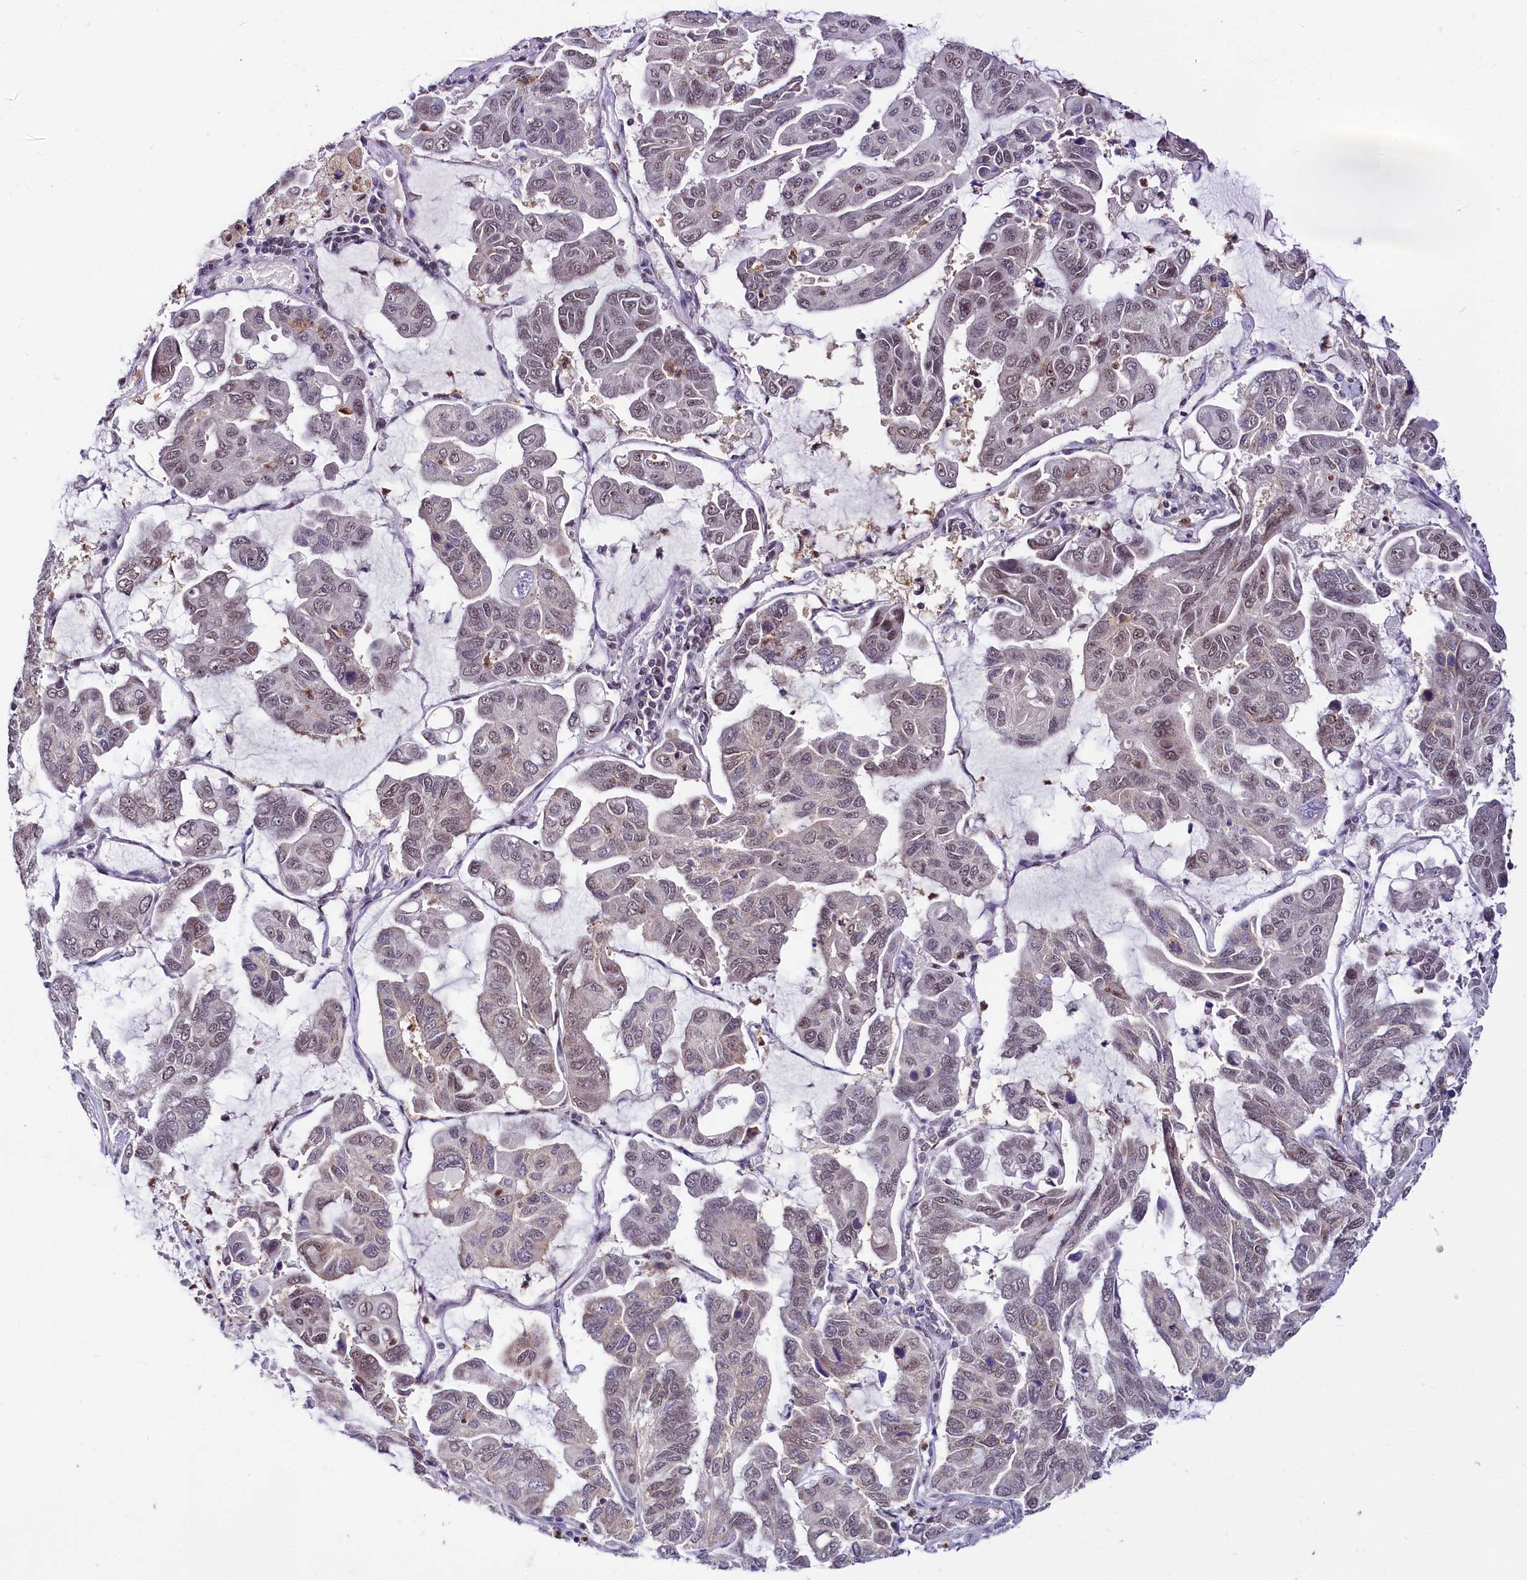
{"staining": {"intensity": "weak", "quantity": "<25%", "location": "nuclear"}, "tissue": "lung cancer", "cell_type": "Tumor cells", "image_type": "cancer", "snomed": [{"axis": "morphology", "description": "Adenocarcinoma, NOS"}, {"axis": "topography", "description": "Lung"}], "caption": "Lung cancer stained for a protein using immunohistochemistry (IHC) exhibits no expression tumor cells.", "gene": "SCAF11", "patient": {"sex": "male", "age": 64}}